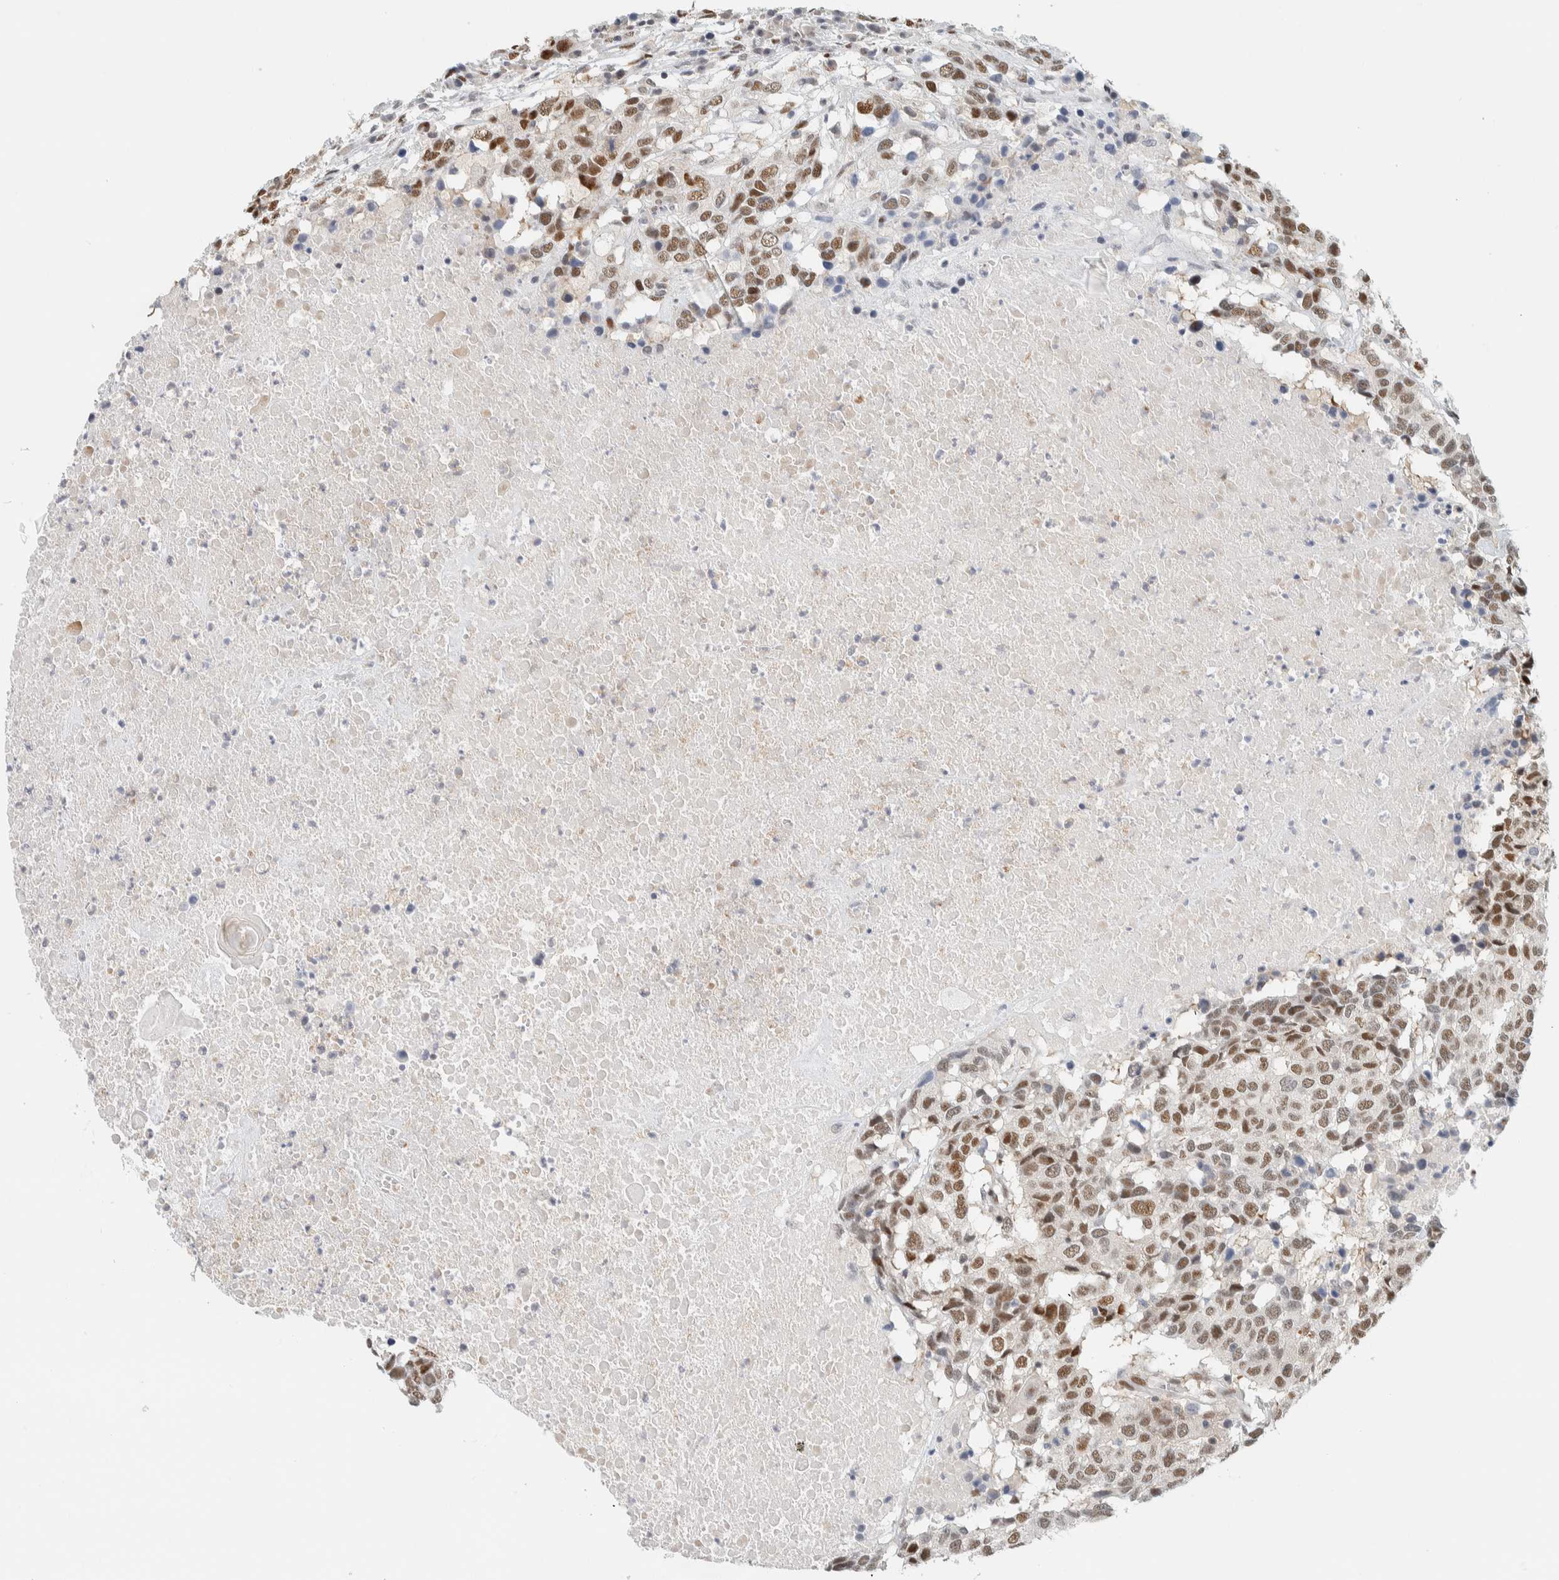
{"staining": {"intensity": "strong", "quantity": ">75%", "location": "nuclear"}, "tissue": "head and neck cancer", "cell_type": "Tumor cells", "image_type": "cancer", "snomed": [{"axis": "morphology", "description": "Squamous cell carcinoma, NOS"}, {"axis": "topography", "description": "Head-Neck"}], "caption": "A histopathology image of human head and neck squamous cell carcinoma stained for a protein exhibits strong nuclear brown staining in tumor cells. (brown staining indicates protein expression, while blue staining denotes nuclei).", "gene": "ZNF683", "patient": {"sex": "male", "age": 66}}